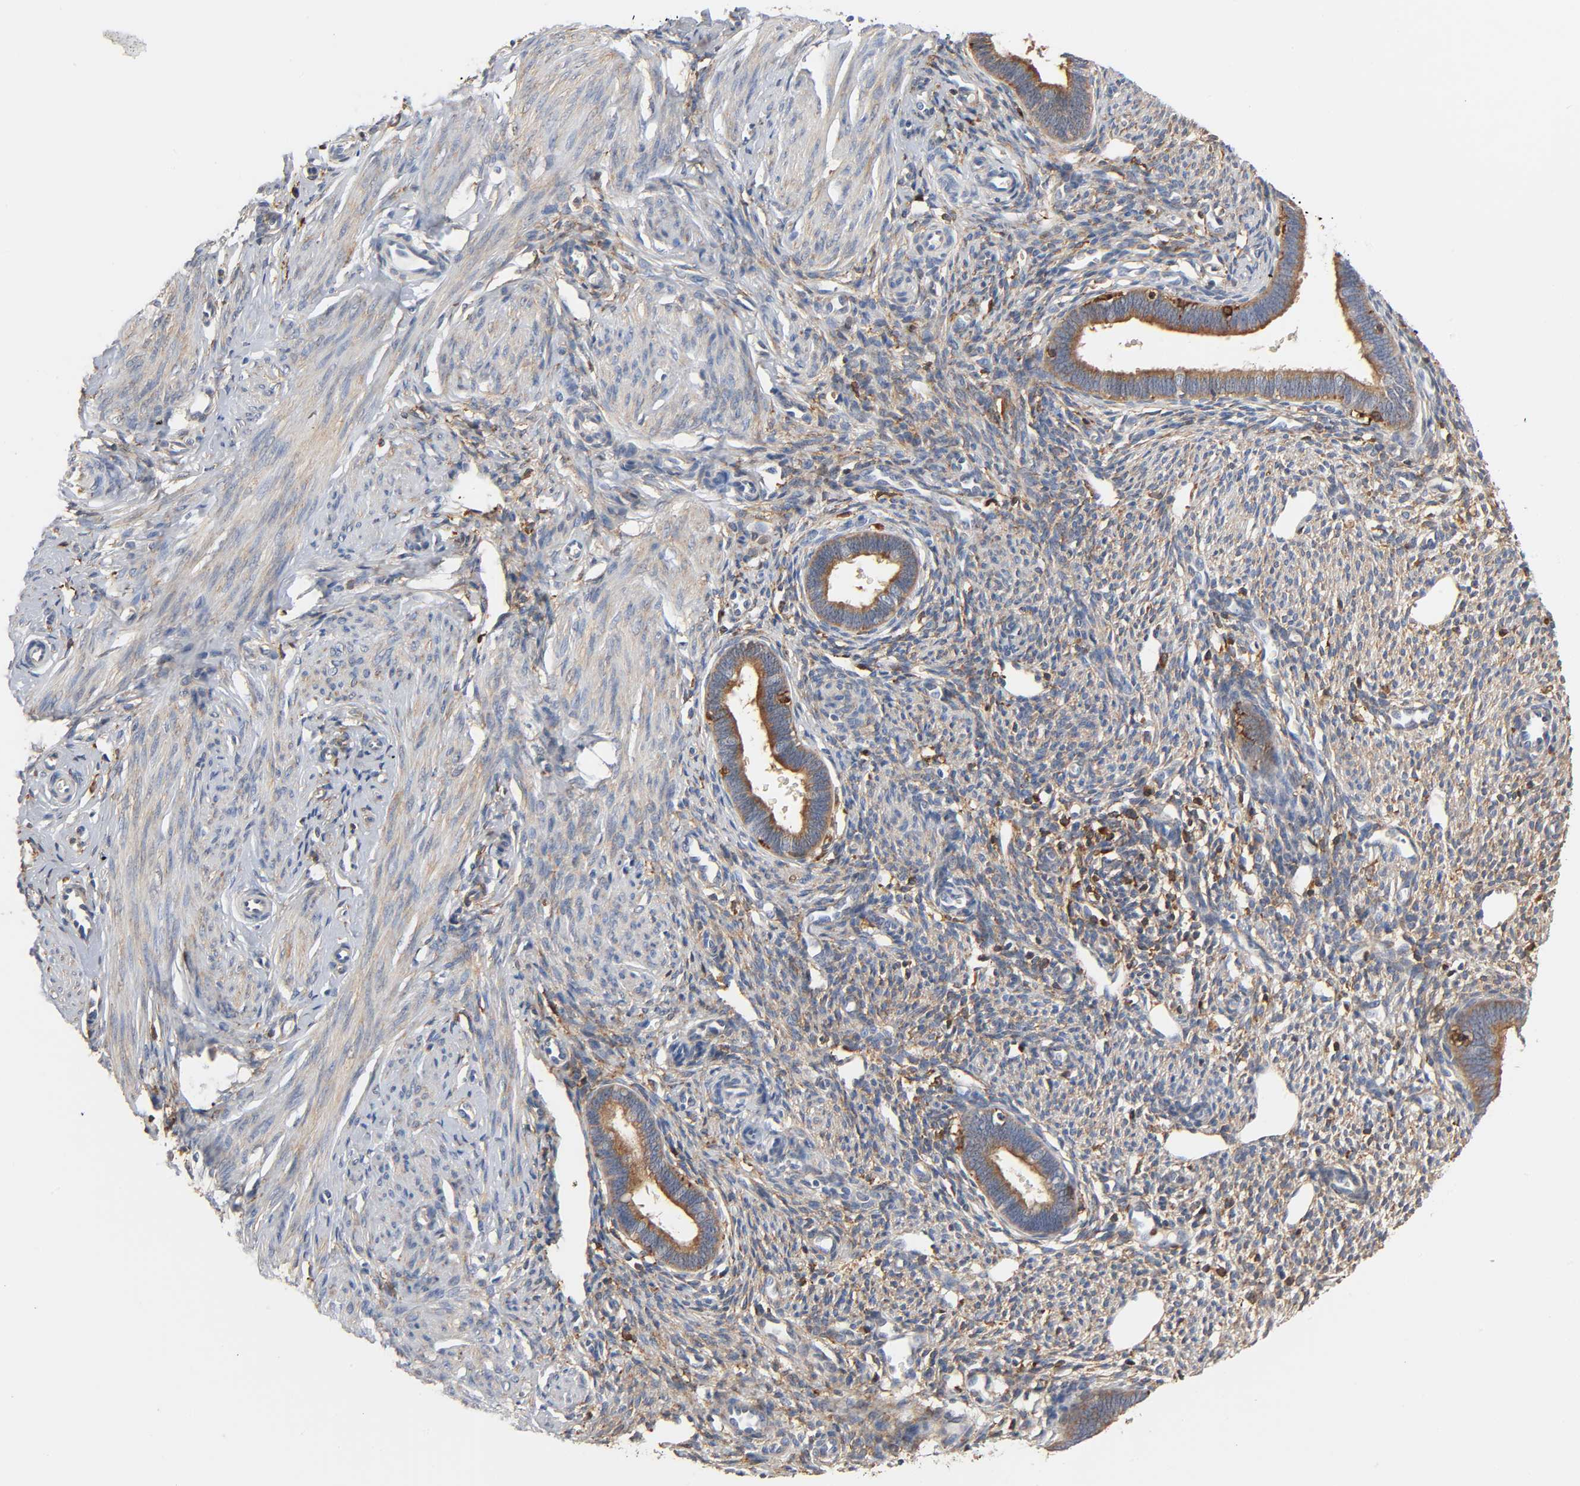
{"staining": {"intensity": "moderate", "quantity": ">75%", "location": "cytoplasmic/membranous"}, "tissue": "endometrium", "cell_type": "Cells in endometrial stroma", "image_type": "normal", "snomed": [{"axis": "morphology", "description": "Normal tissue, NOS"}, {"axis": "topography", "description": "Endometrium"}], "caption": "Immunohistochemical staining of benign endometrium shows >75% levels of moderate cytoplasmic/membranous protein expression in approximately >75% of cells in endometrial stroma.", "gene": "BIN1", "patient": {"sex": "female", "age": 27}}